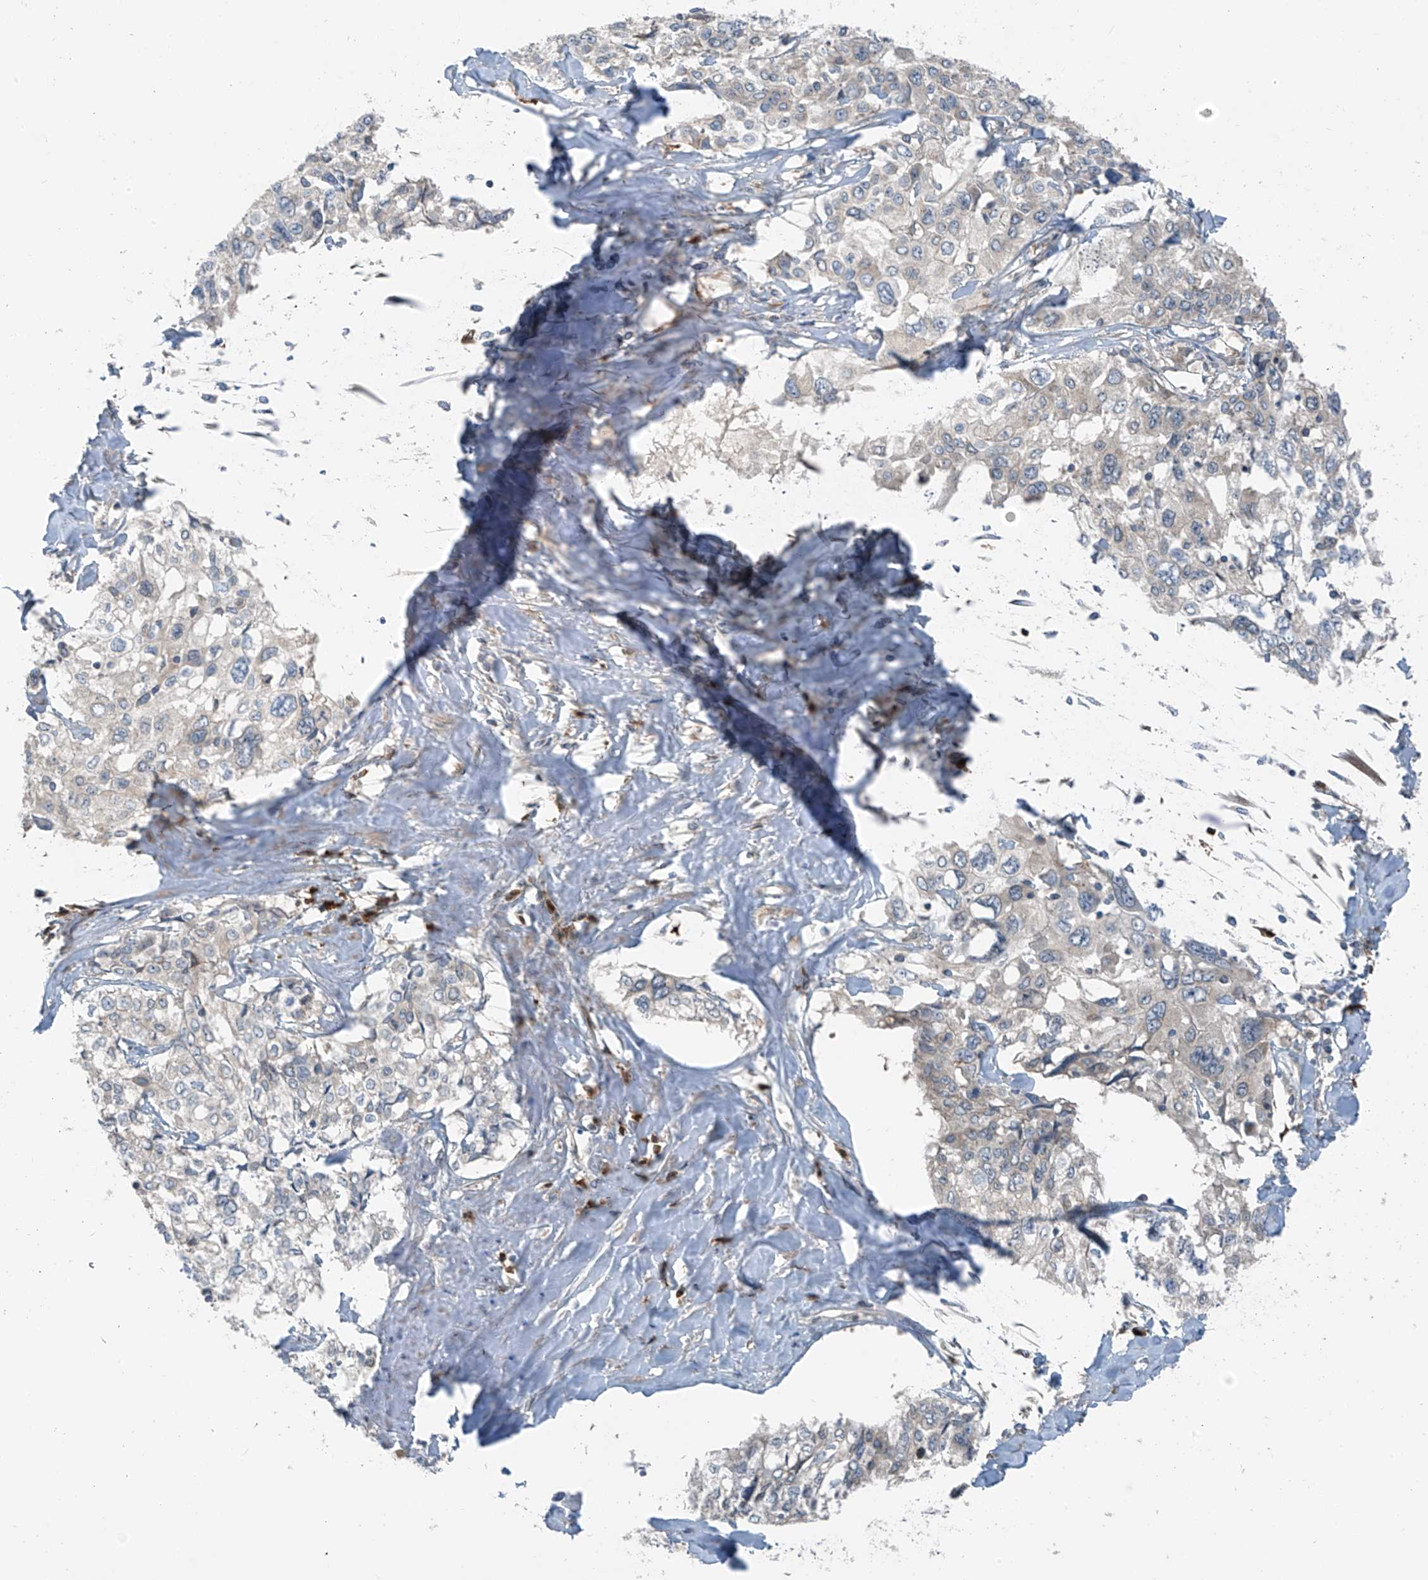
{"staining": {"intensity": "negative", "quantity": "none", "location": "none"}, "tissue": "cervical cancer", "cell_type": "Tumor cells", "image_type": "cancer", "snomed": [{"axis": "morphology", "description": "Squamous cell carcinoma, NOS"}, {"axis": "topography", "description": "Cervix"}], "caption": "Immunohistochemistry photomicrograph of human cervical squamous cell carcinoma stained for a protein (brown), which demonstrates no staining in tumor cells. The staining was performed using DAB (3,3'-diaminobenzidine) to visualize the protein expression in brown, while the nuclei were stained in blue with hematoxylin (Magnification: 20x).", "gene": "SLC12A6", "patient": {"sex": "female", "age": 31}}